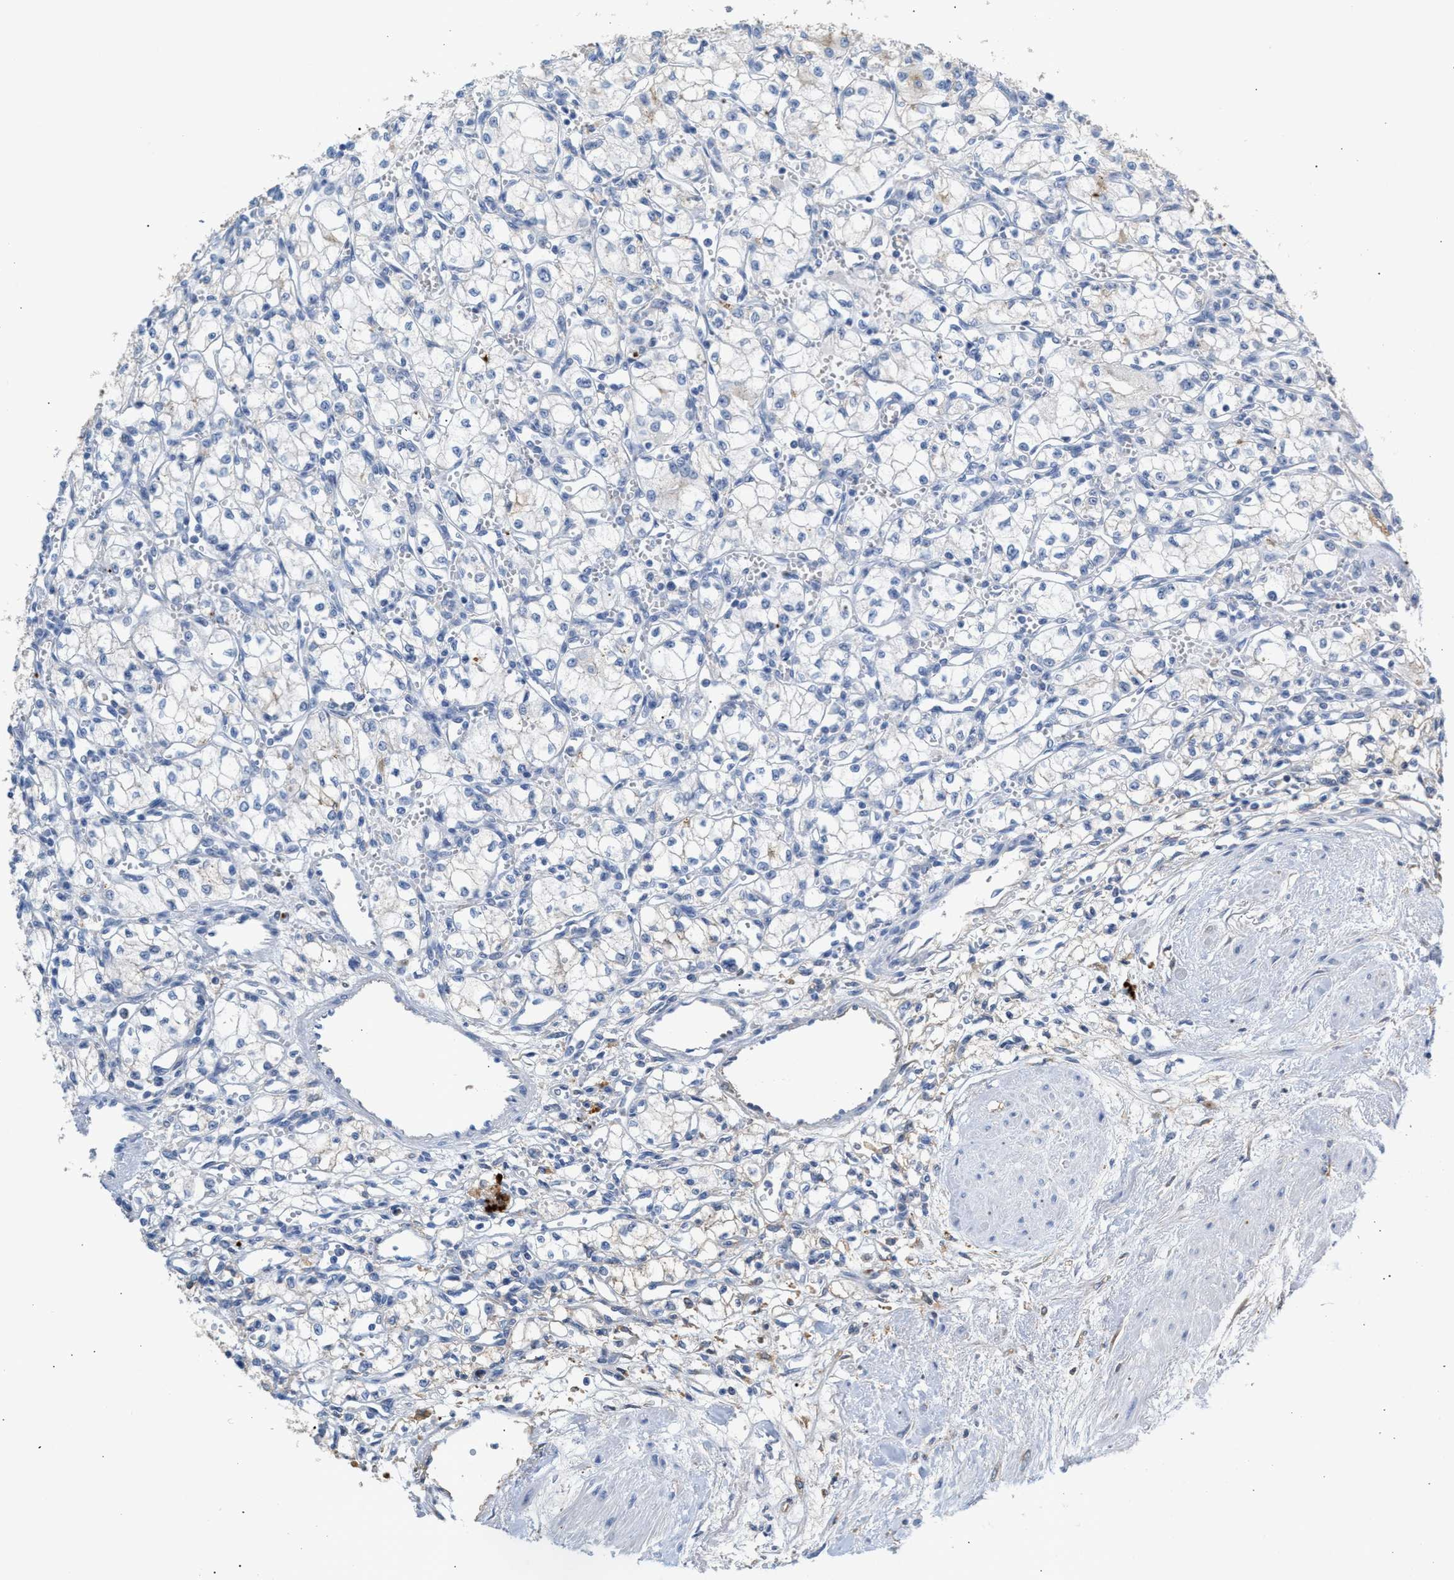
{"staining": {"intensity": "negative", "quantity": "none", "location": "none"}, "tissue": "renal cancer", "cell_type": "Tumor cells", "image_type": "cancer", "snomed": [{"axis": "morphology", "description": "Normal tissue, NOS"}, {"axis": "morphology", "description": "Adenocarcinoma, NOS"}, {"axis": "topography", "description": "Kidney"}], "caption": "Tumor cells are negative for brown protein staining in renal cancer.", "gene": "APOH", "patient": {"sex": "male", "age": 59}}